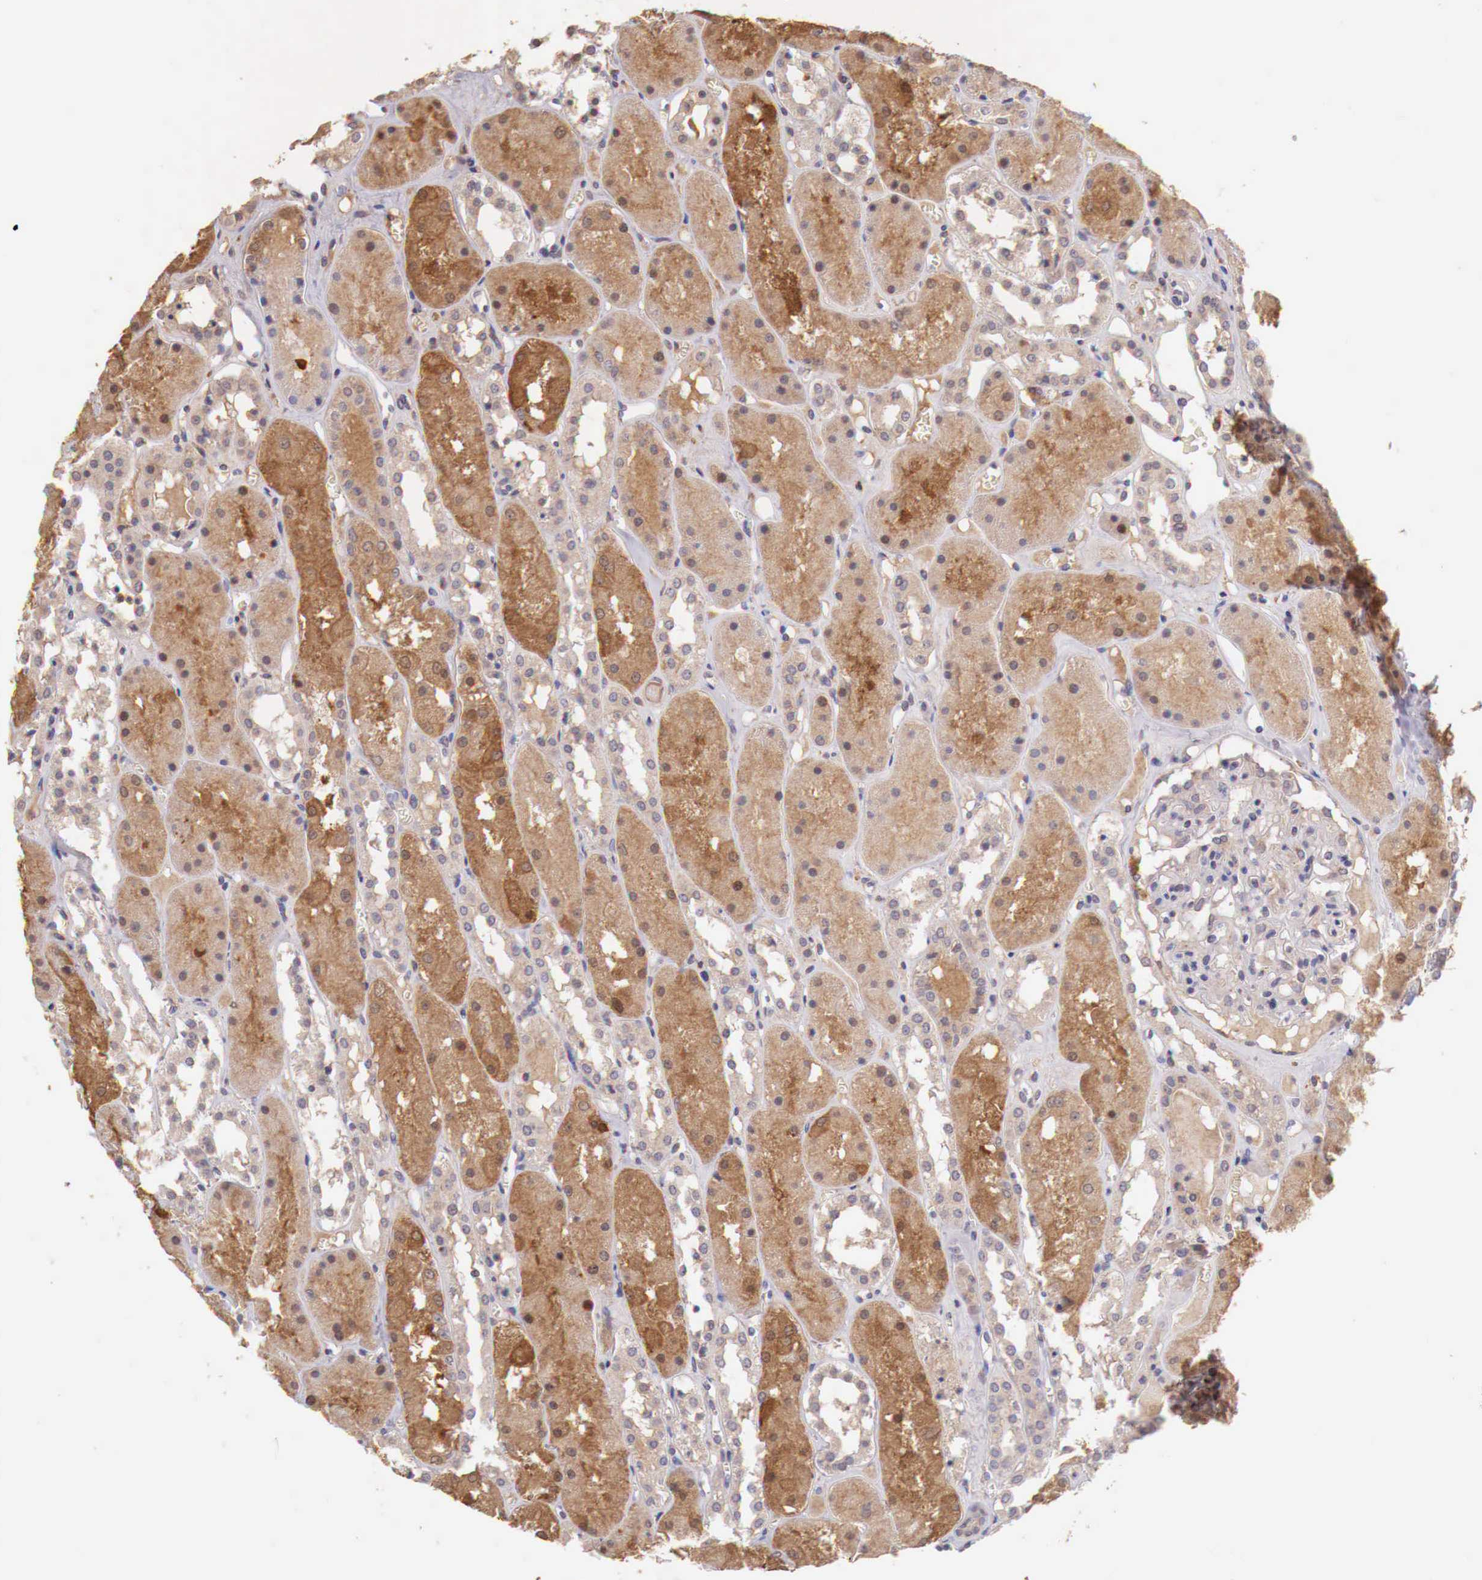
{"staining": {"intensity": "weak", "quantity": "<25%", "location": "cytoplasmic/membranous"}, "tissue": "kidney", "cell_type": "Cells in glomeruli", "image_type": "normal", "snomed": [{"axis": "morphology", "description": "Normal tissue, NOS"}, {"axis": "topography", "description": "Kidney"}], "caption": "This is an immunohistochemistry (IHC) histopathology image of normal kidney. There is no staining in cells in glomeruli.", "gene": "CHRDL1", "patient": {"sex": "male", "age": 36}}